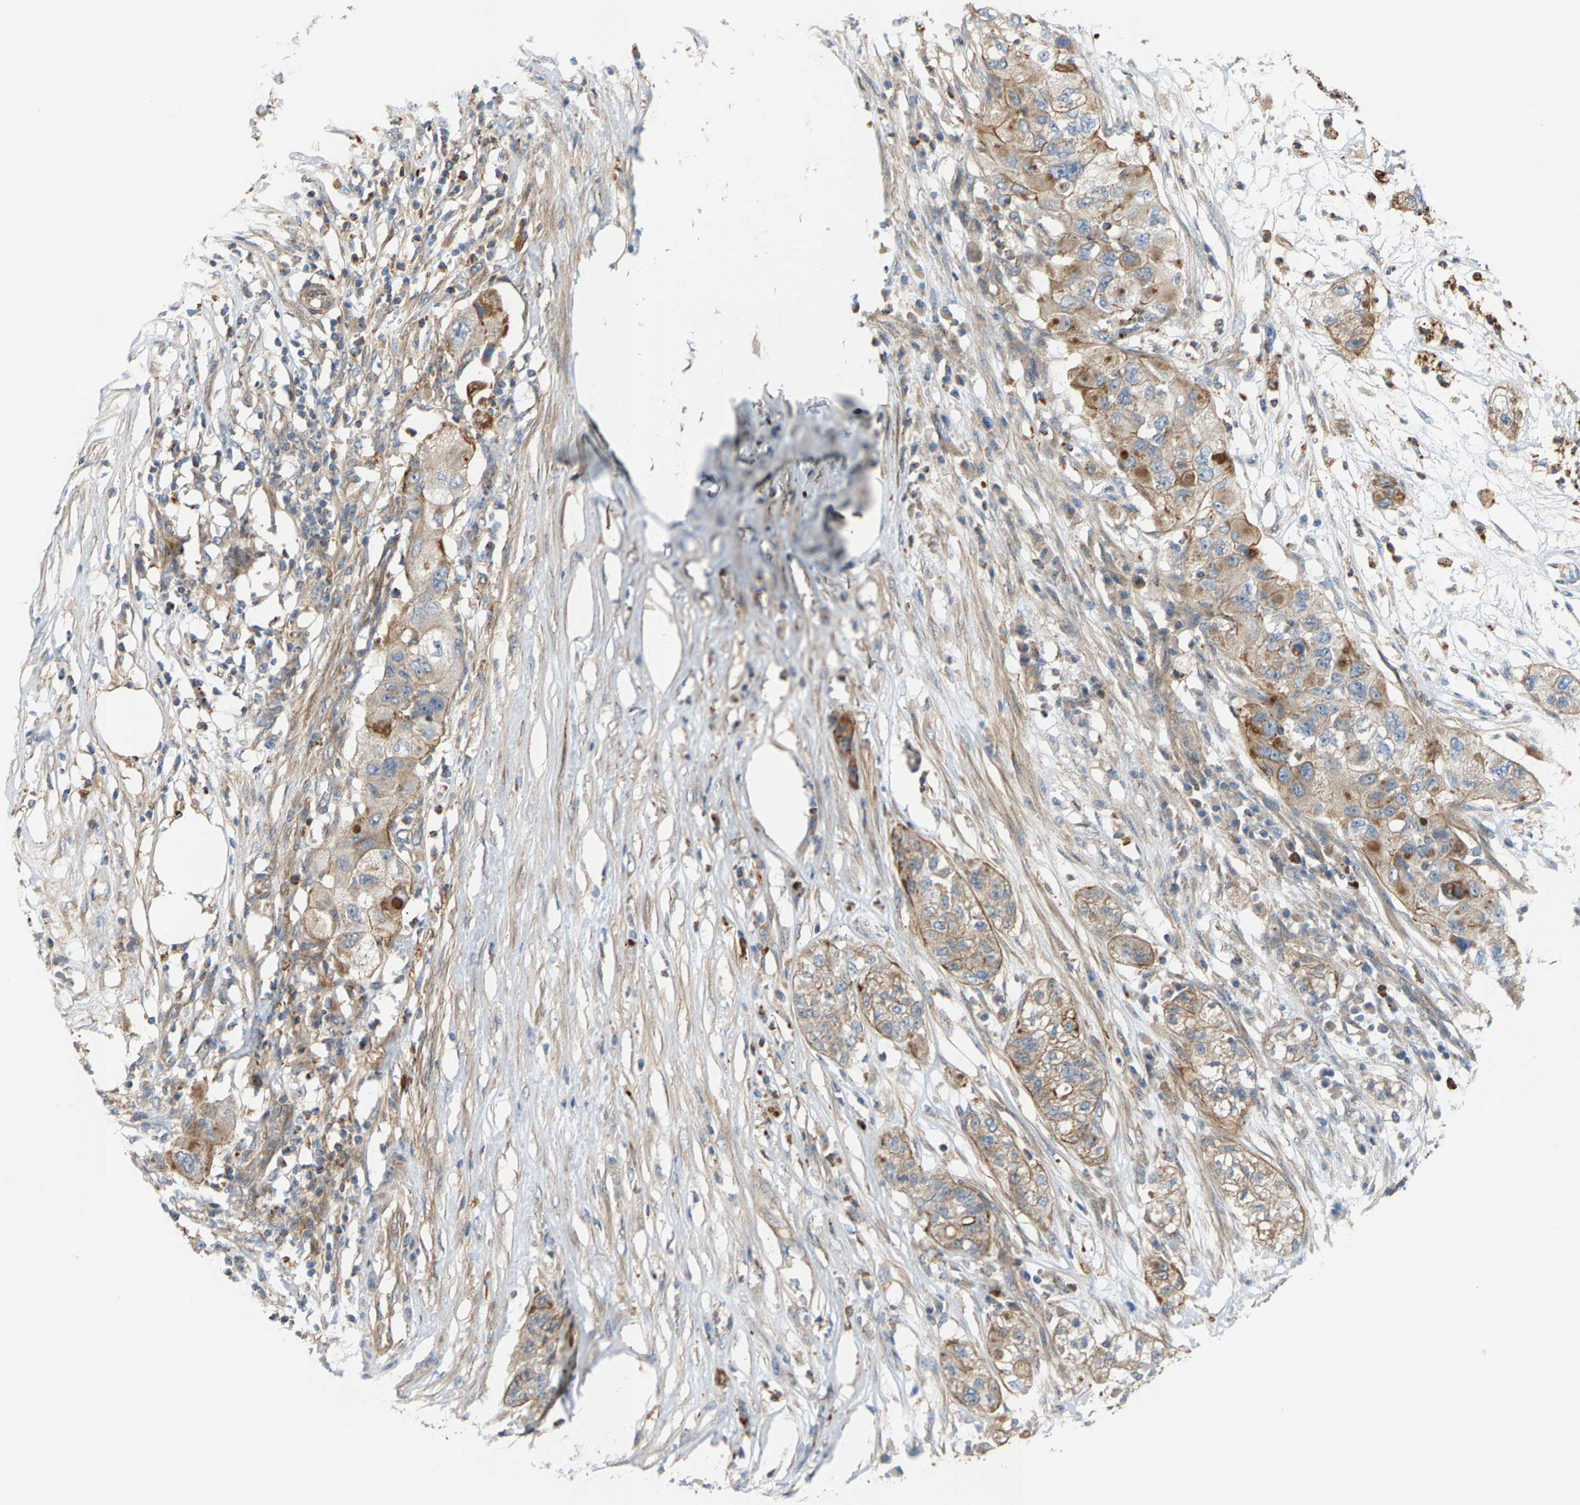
{"staining": {"intensity": "moderate", "quantity": ">75%", "location": "cytoplasmic/membranous"}, "tissue": "pancreatic cancer", "cell_type": "Tumor cells", "image_type": "cancer", "snomed": [{"axis": "morphology", "description": "Adenocarcinoma, NOS"}, {"axis": "topography", "description": "Pancreas"}], "caption": "Immunohistochemical staining of pancreatic cancer (adenocarcinoma) exhibits medium levels of moderate cytoplasmic/membranous protein staining in approximately >75% of tumor cells.", "gene": "PDCL", "patient": {"sex": "female", "age": 78}}